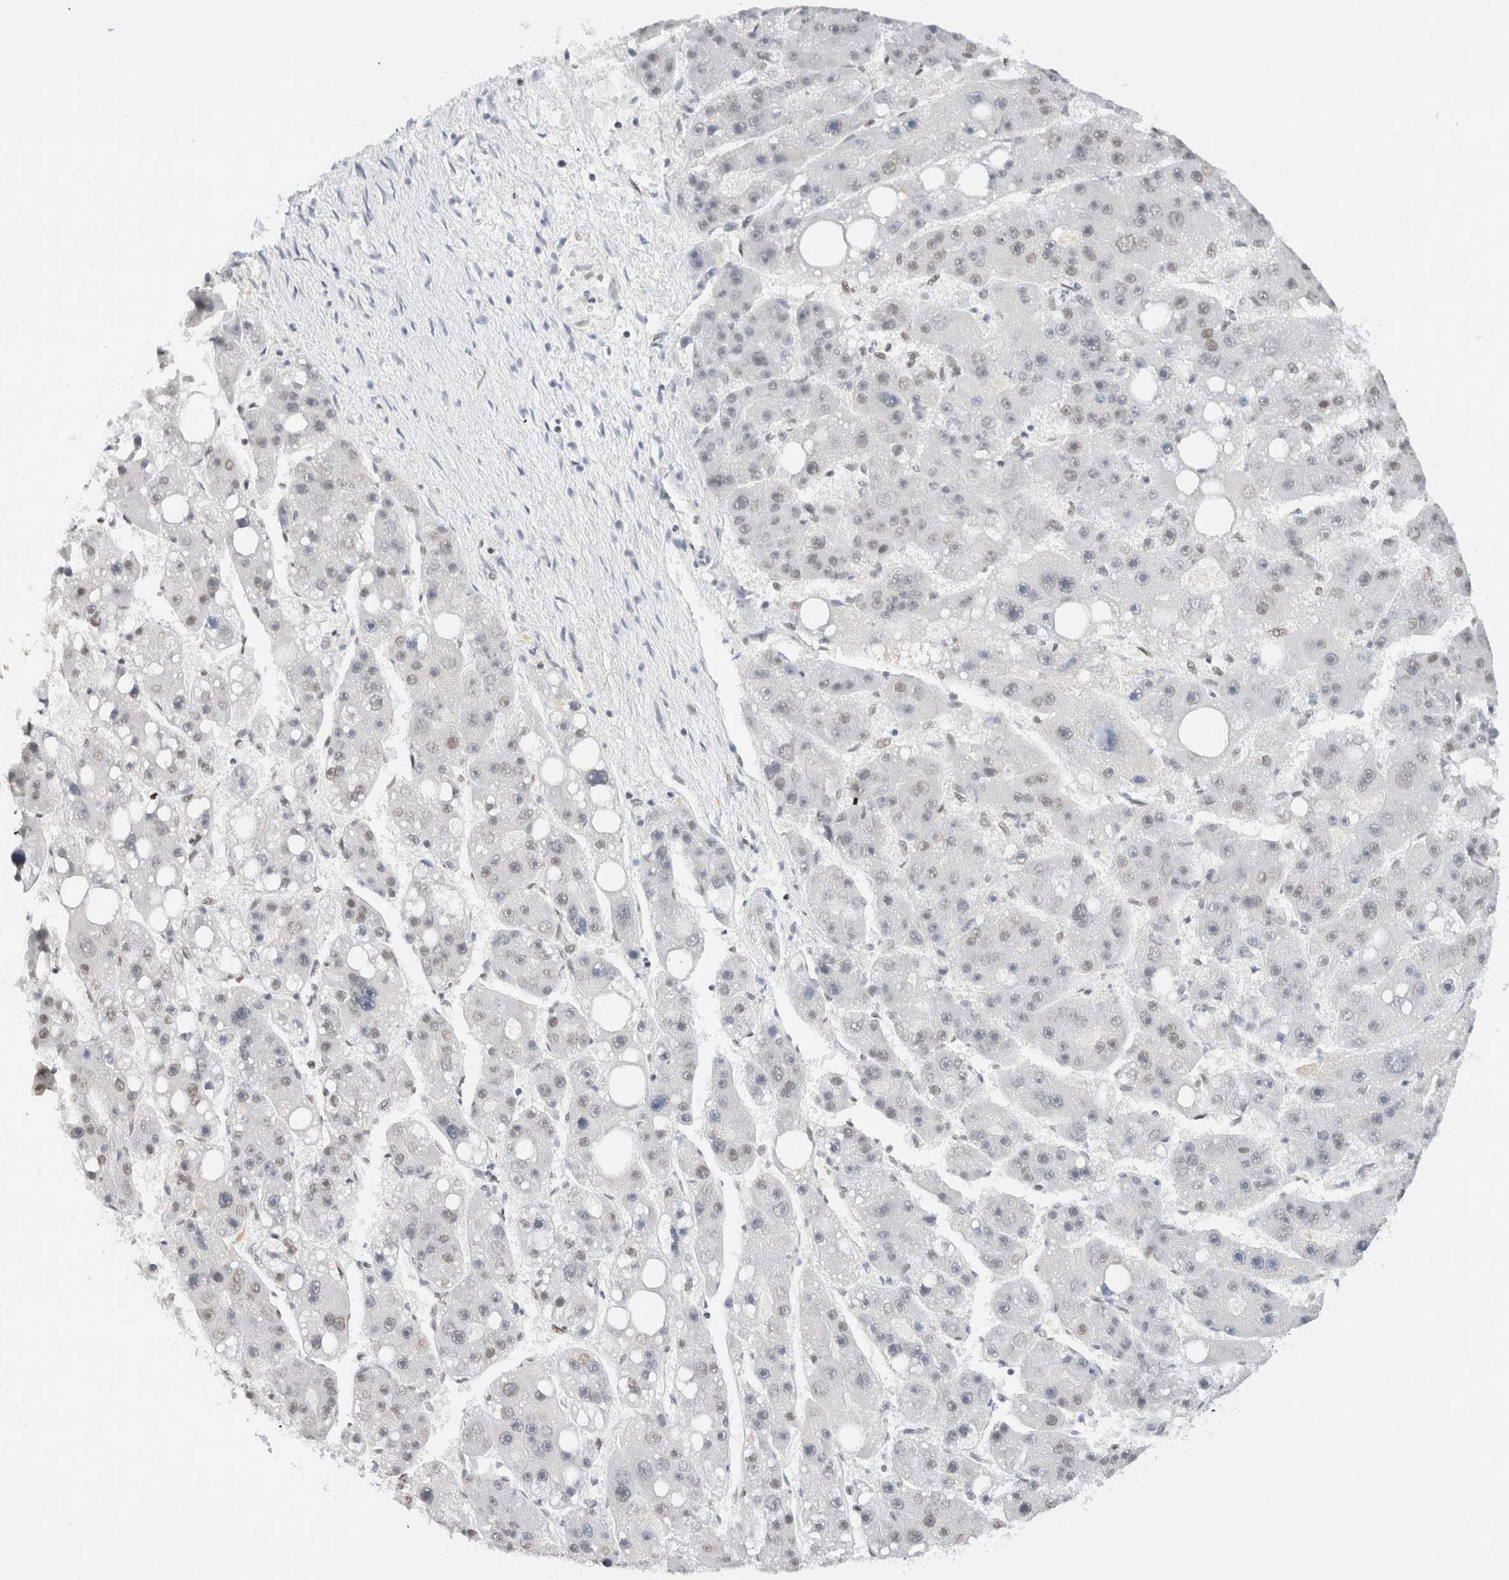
{"staining": {"intensity": "weak", "quantity": "<25%", "location": "nuclear"}, "tissue": "liver cancer", "cell_type": "Tumor cells", "image_type": "cancer", "snomed": [{"axis": "morphology", "description": "Carcinoma, Hepatocellular, NOS"}, {"axis": "topography", "description": "Liver"}], "caption": "This is a histopathology image of immunohistochemistry staining of liver cancer, which shows no expression in tumor cells. (DAB (3,3'-diaminobenzidine) immunohistochemistry (IHC) visualized using brightfield microscopy, high magnification).", "gene": "SUPT3H", "patient": {"sex": "female", "age": 61}}